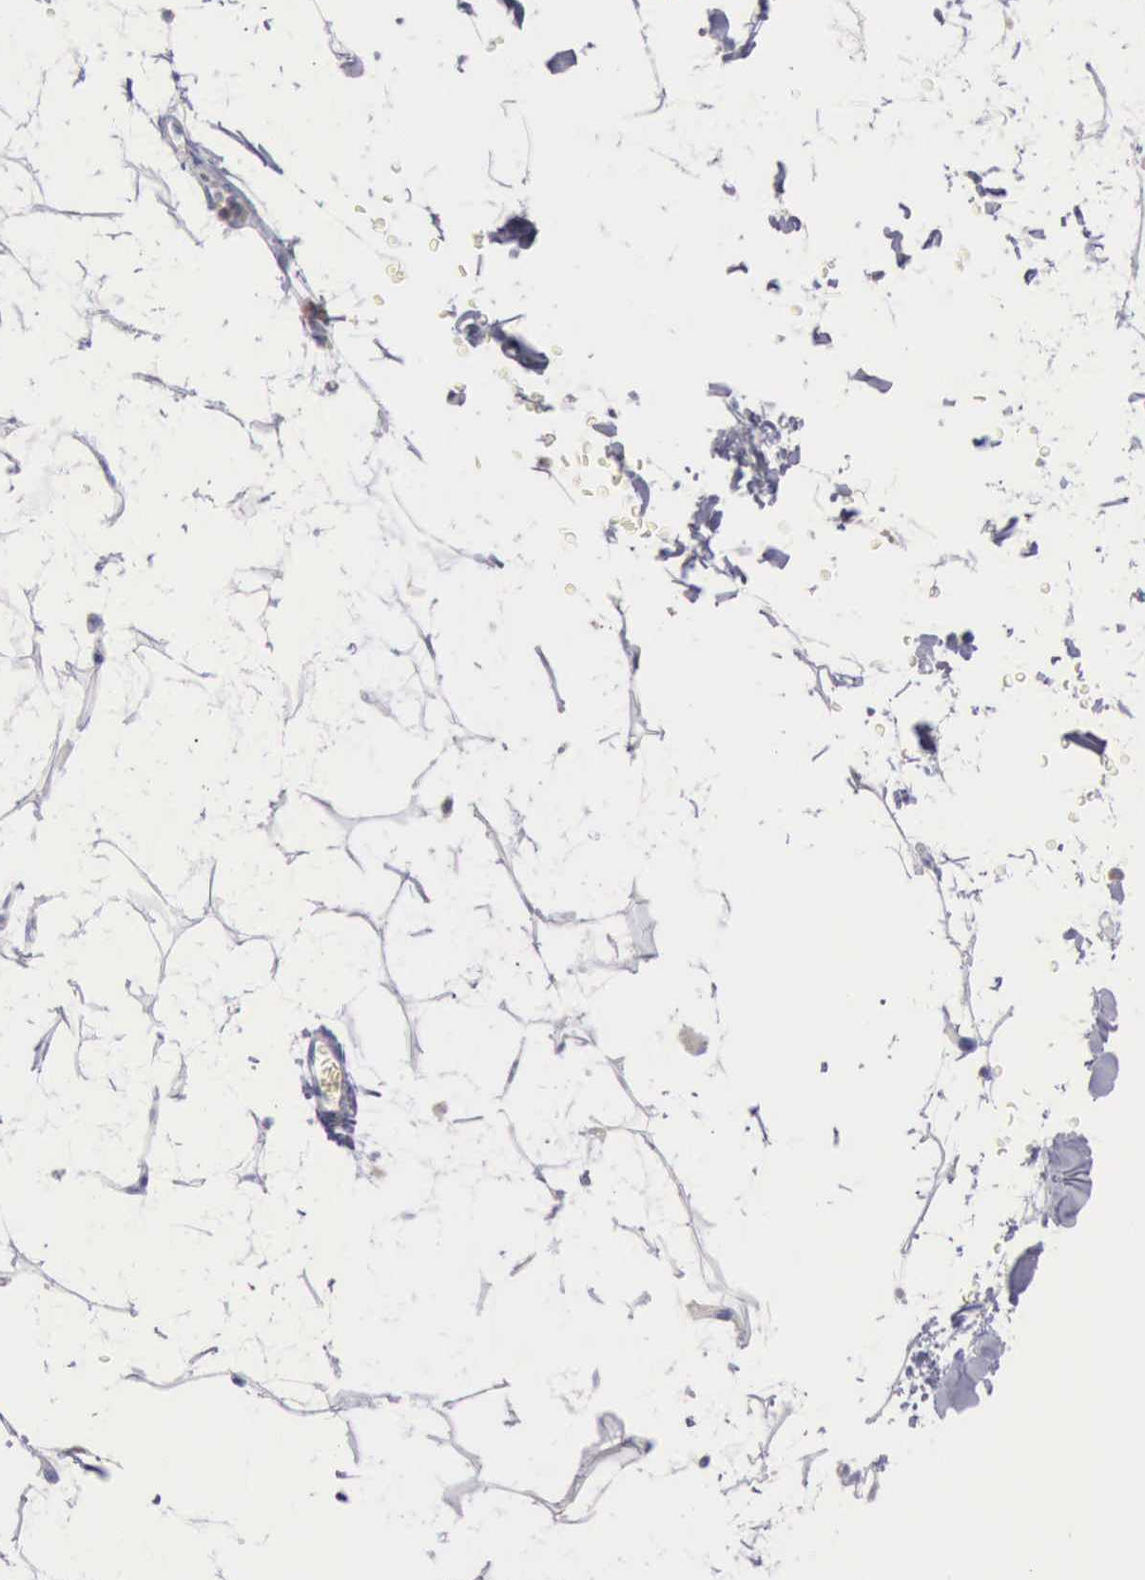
{"staining": {"intensity": "negative", "quantity": "none", "location": "none"}, "tissue": "adipose tissue", "cell_type": "Adipocytes", "image_type": "normal", "snomed": [{"axis": "morphology", "description": "Normal tissue, NOS"}, {"axis": "topography", "description": "Soft tissue"}], "caption": "High power microscopy micrograph of an IHC micrograph of unremarkable adipose tissue, revealing no significant staining in adipocytes. (Stains: DAB immunohistochemistry (IHC) with hematoxylin counter stain, Microscopy: brightfield microscopy at high magnification).", "gene": "CTSS", "patient": {"sex": "male", "age": 72}}